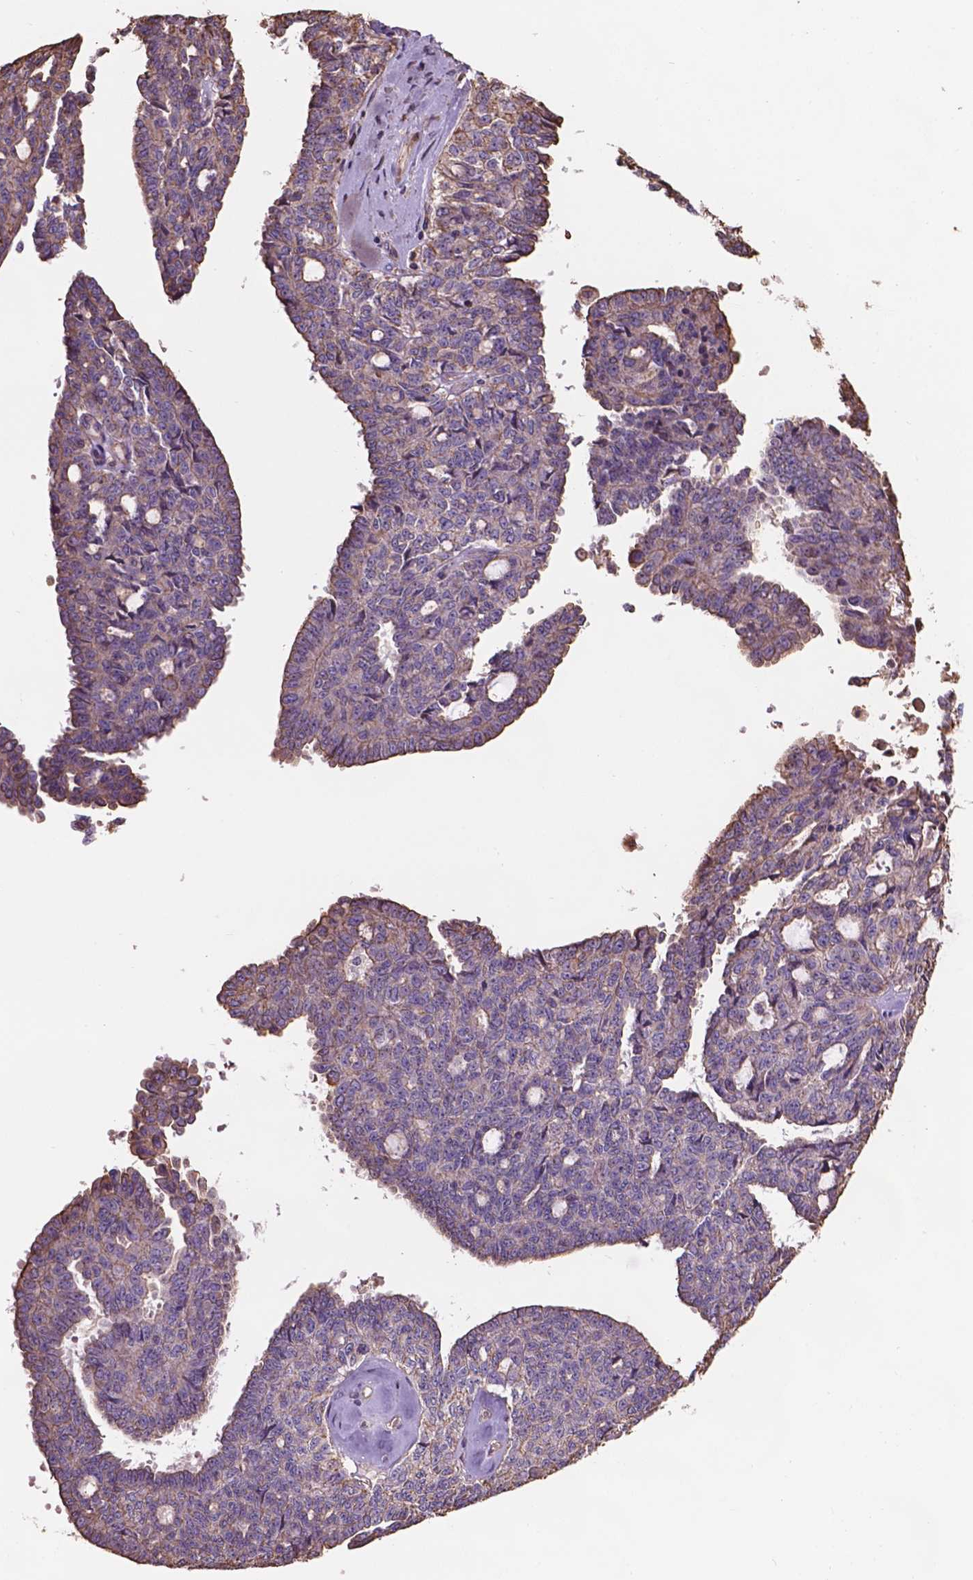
{"staining": {"intensity": "moderate", "quantity": ">75%", "location": "cytoplasmic/membranous"}, "tissue": "ovarian cancer", "cell_type": "Tumor cells", "image_type": "cancer", "snomed": [{"axis": "morphology", "description": "Cystadenocarcinoma, serous, NOS"}, {"axis": "topography", "description": "Ovary"}], "caption": "Immunohistochemistry (IHC) staining of ovarian cancer, which reveals medium levels of moderate cytoplasmic/membranous positivity in approximately >75% of tumor cells indicating moderate cytoplasmic/membranous protein staining. The staining was performed using DAB (3,3'-diaminobenzidine) (brown) for protein detection and nuclei were counterstained in hematoxylin (blue).", "gene": "NIPA2", "patient": {"sex": "female", "age": 71}}